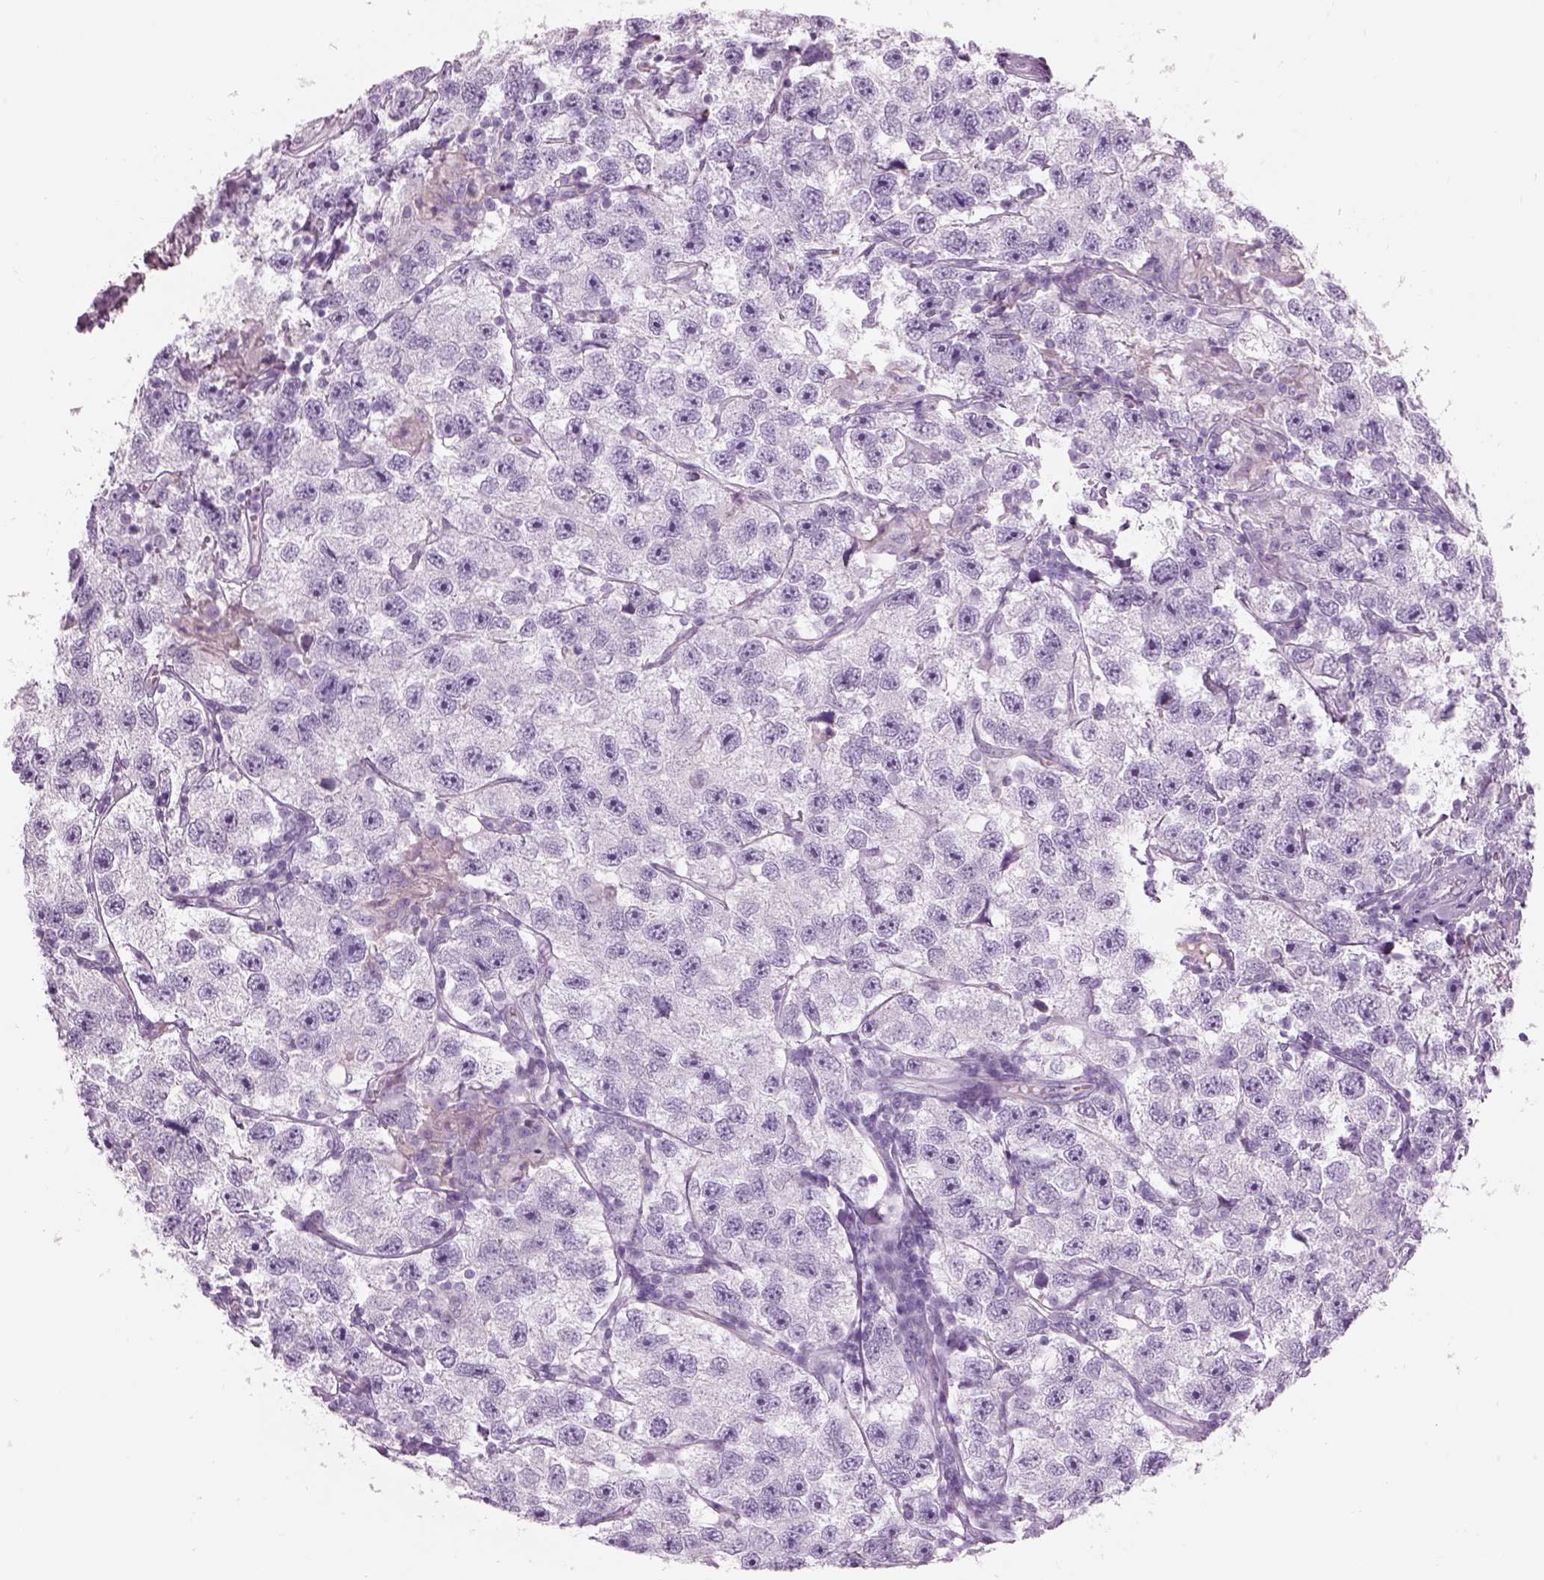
{"staining": {"intensity": "negative", "quantity": "none", "location": "none"}, "tissue": "testis cancer", "cell_type": "Tumor cells", "image_type": "cancer", "snomed": [{"axis": "morphology", "description": "Seminoma, NOS"}, {"axis": "topography", "description": "Testis"}], "caption": "Immunohistochemistry (IHC) of human testis cancer (seminoma) exhibits no expression in tumor cells. (DAB (3,3'-diaminobenzidine) immunohistochemistry (IHC), high magnification).", "gene": "GAS2L2", "patient": {"sex": "male", "age": 26}}